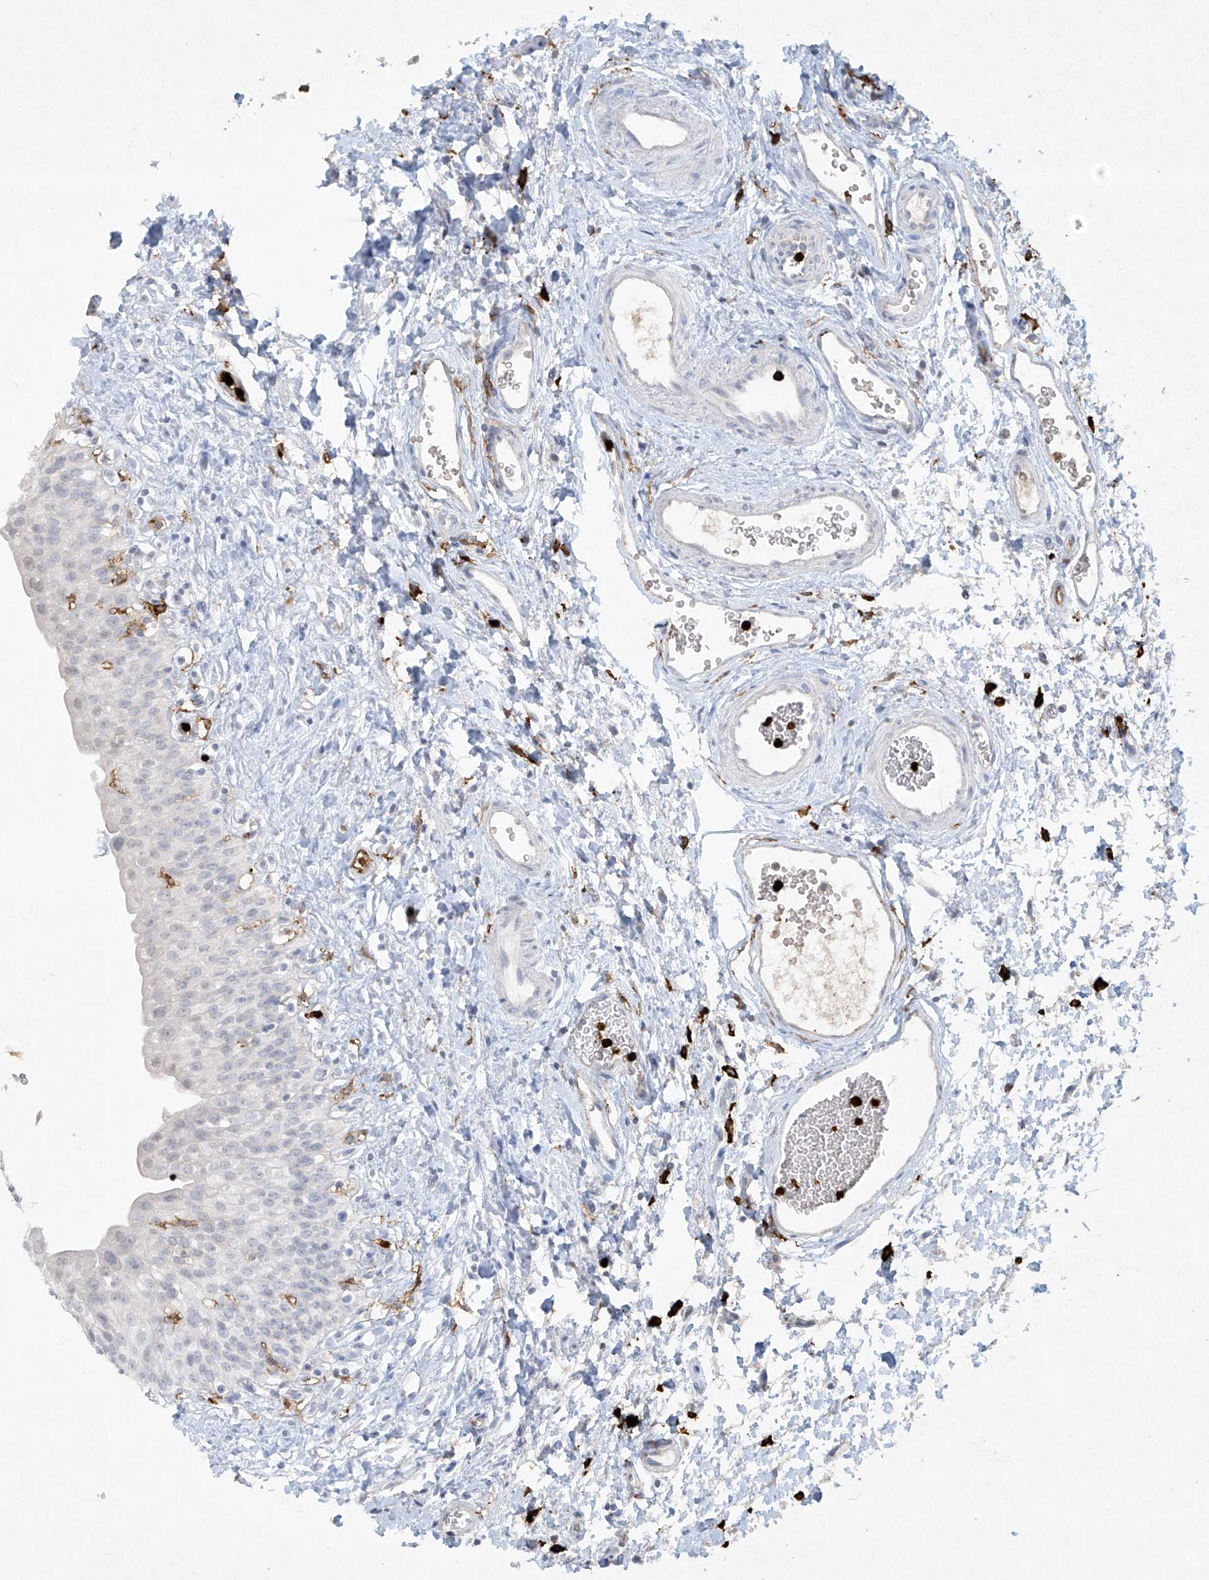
{"staining": {"intensity": "negative", "quantity": "none", "location": "none"}, "tissue": "urinary bladder", "cell_type": "Urothelial cells", "image_type": "normal", "snomed": [{"axis": "morphology", "description": "Normal tissue, NOS"}, {"axis": "topography", "description": "Urinary bladder"}], "caption": "Immunohistochemistry of unremarkable human urinary bladder reveals no positivity in urothelial cells. (DAB (3,3'-diaminobenzidine) immunohistochemistry, high magnification).", "gene": "FCGR3A", "patient": {"sex": "male", "age": 51}}